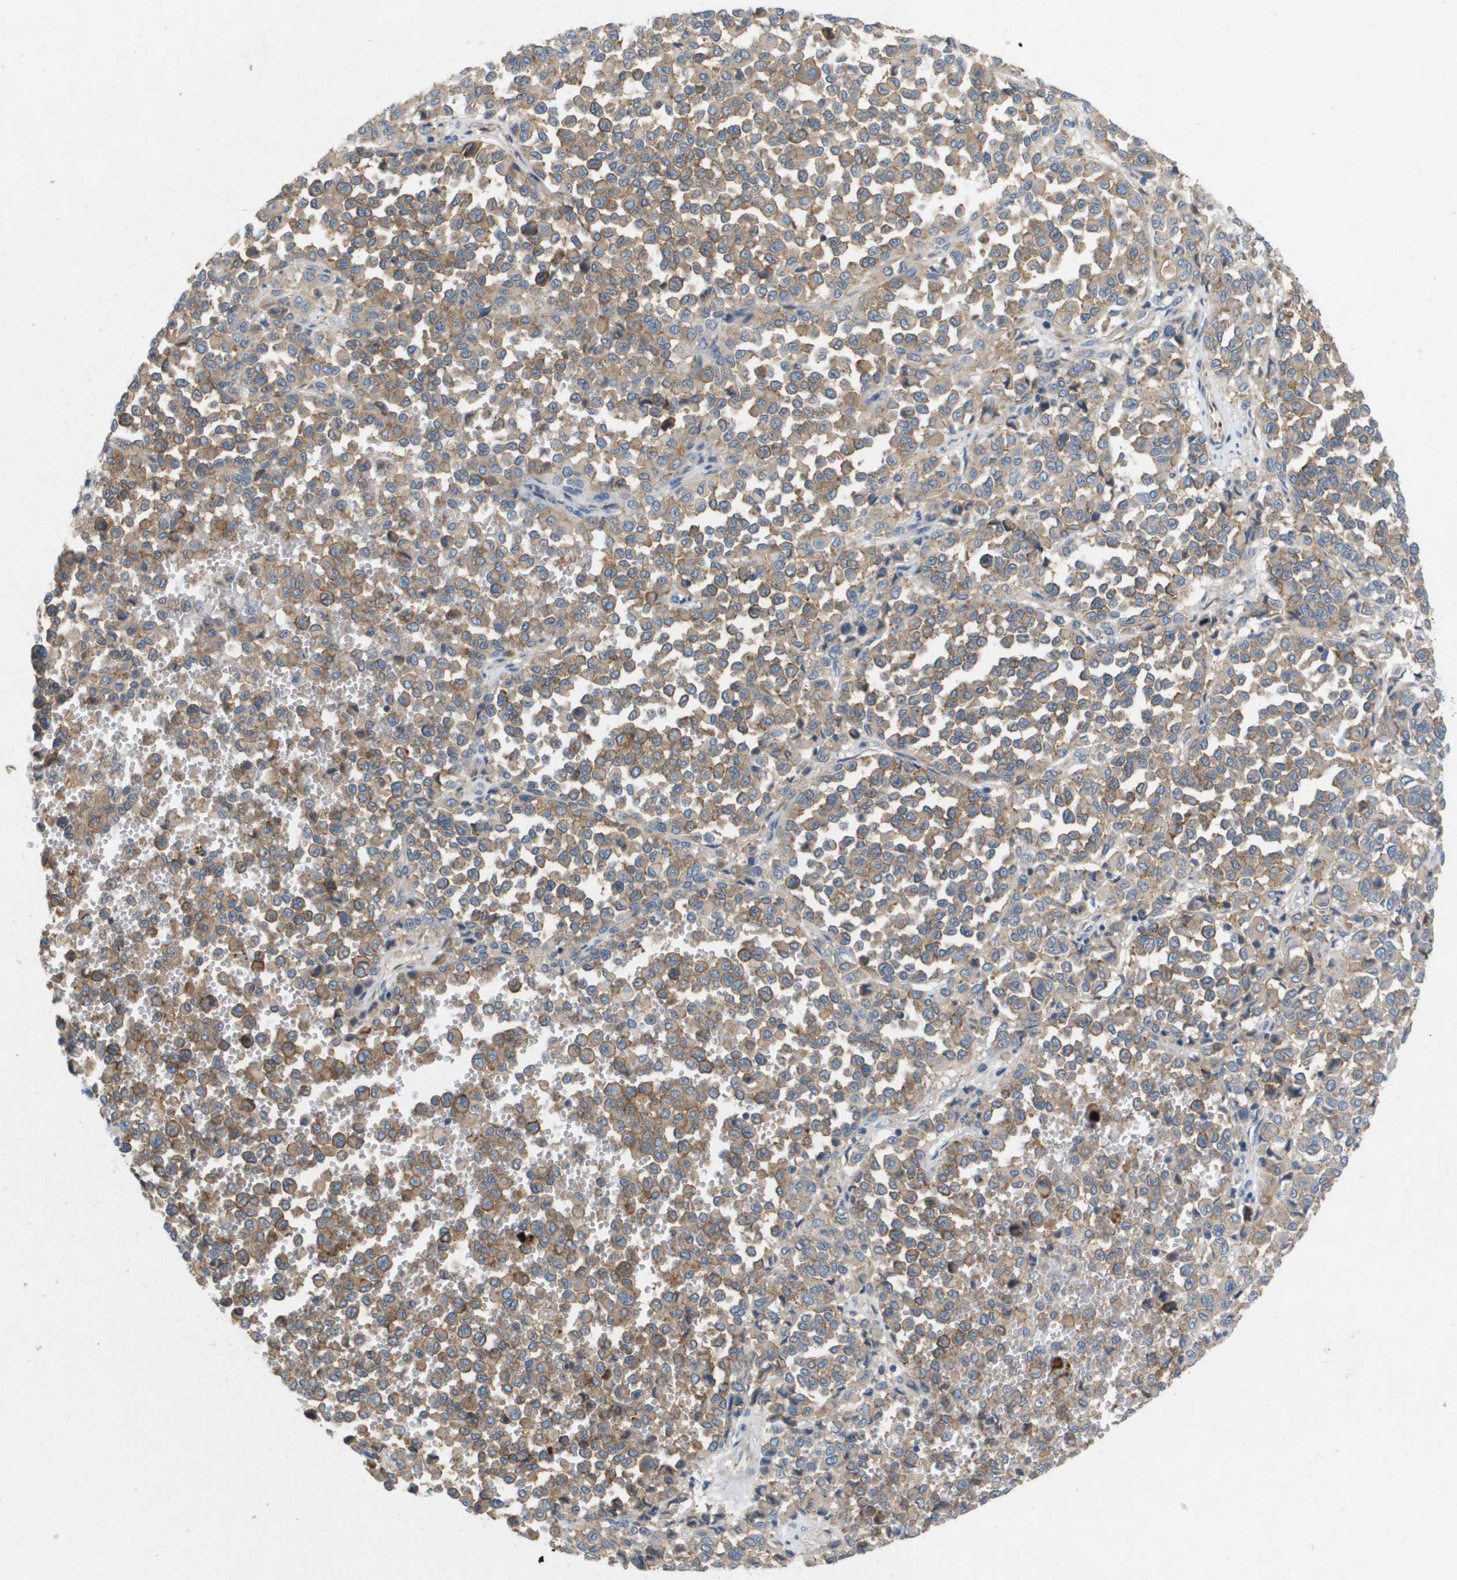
{"staining": {"intensity": "weak", "quantity": "25%-75%", "location": "cytoplasmic/membranous"}, "tissue": "melanoma", "cell_type": "Tumor cells", "image_type": "cancer", "snomed": [{"axis": "morphology", "description": "Malignant melanoma, Metastatic site"}, {"axis": "topography", "description": "Pancreas"}], "caption": "Immunohistochemical staining of melanoma displays low levels of weak cytoplasmic/membranous protein expression in about 25%-75% of tumor cells.", "gene": "B3GNT5", "patient": {"sex": "female", "age": 30}}